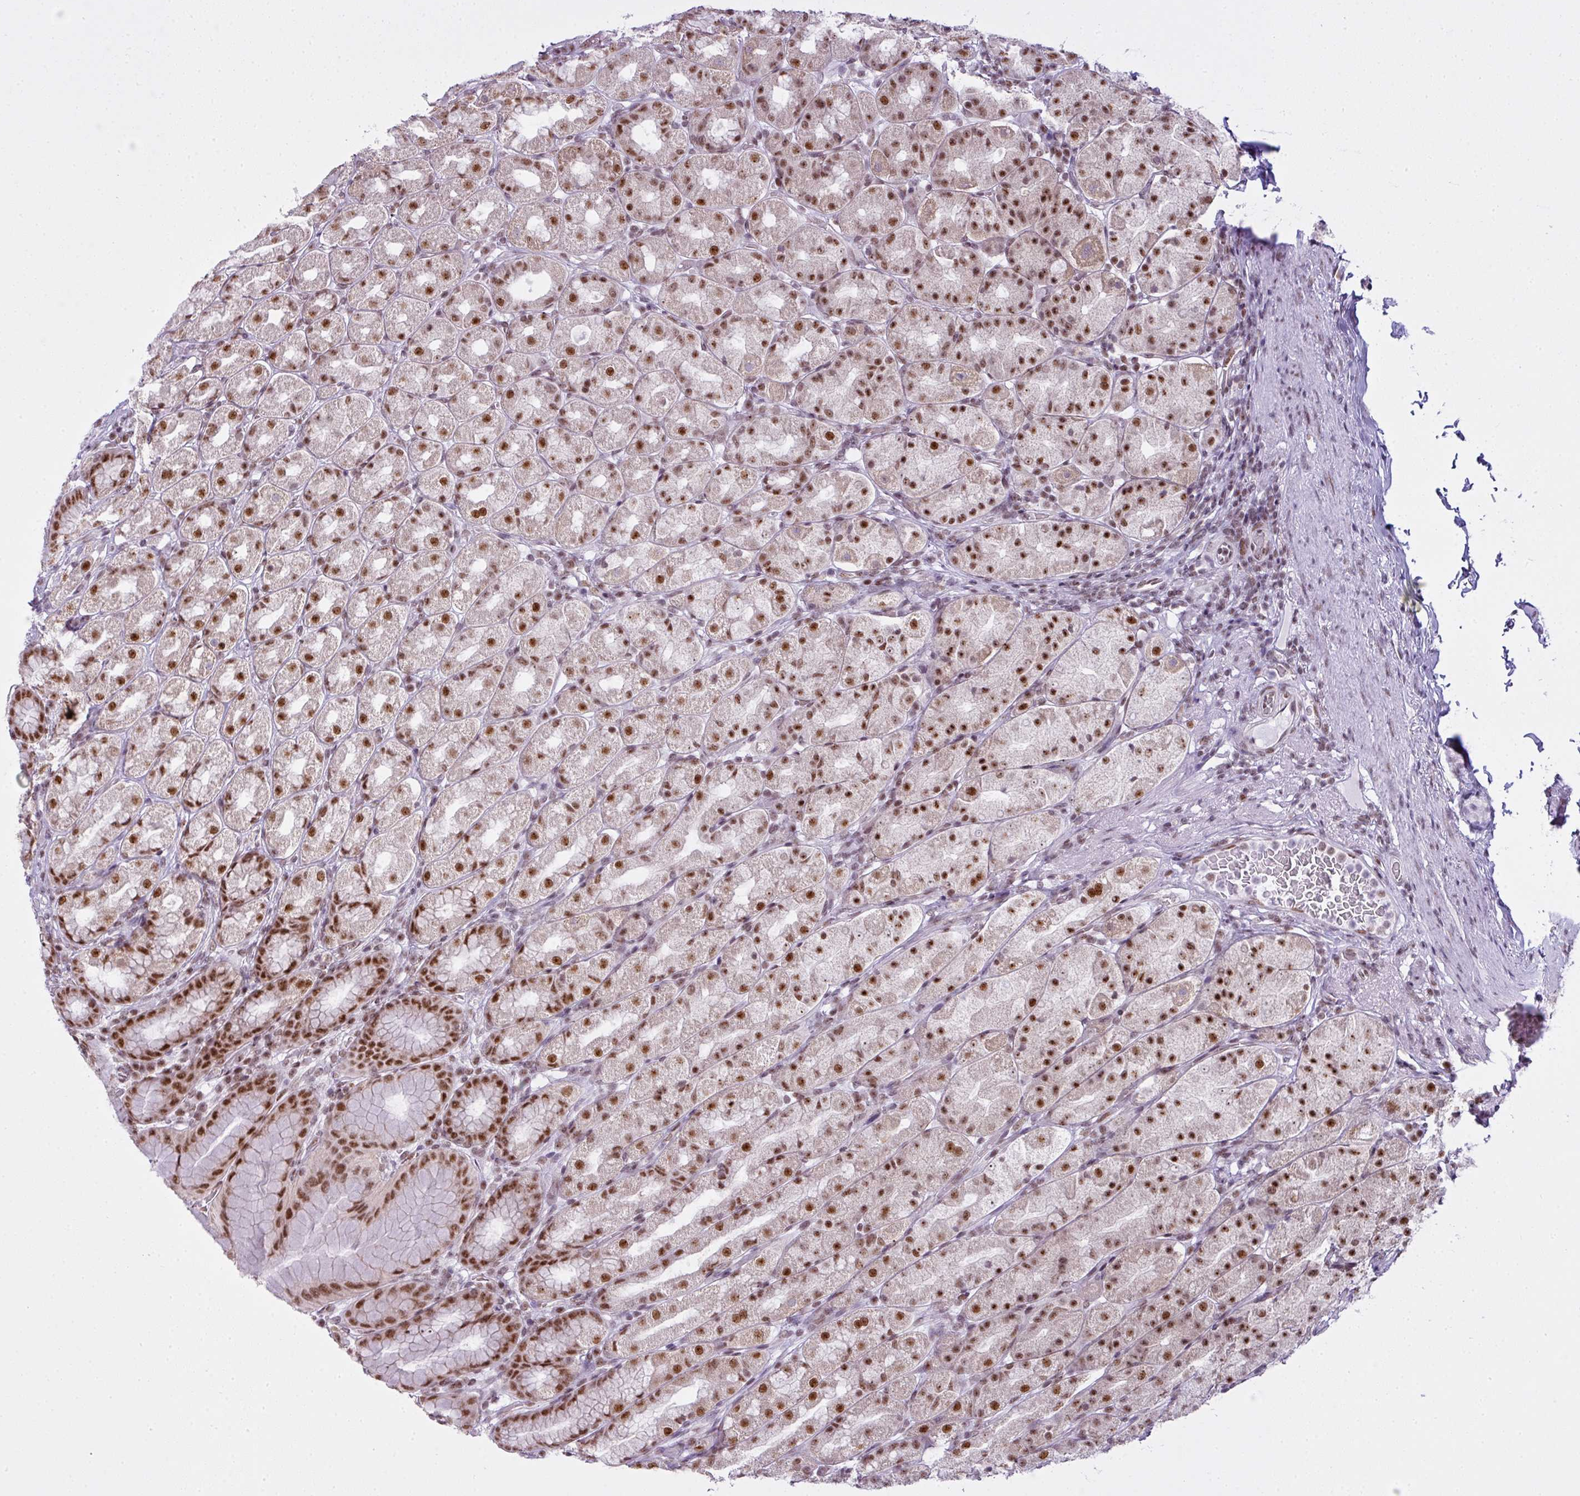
{"staining": {"intensity": "strong", "quantity": ">75%", "location": "nuclear"}, "tissue": "stomach", "cell_type": "Glandular cells", "image_type": "normal", "snomed": [{"axis": "morphology", "description": "Normal tissue, NOS"}, {"axis": "topography", "description": "Stomach, upper"}, {"axis": "topography", "description": "Stomach"}], "caption": "There is high levels of strong nuclear expression in glandular cells of normal stomach, as demonstrated by immunohistochemical staining (brown color).", "gene": "ARL6IP4", "patient": {"sex": "male", "age": 68}}